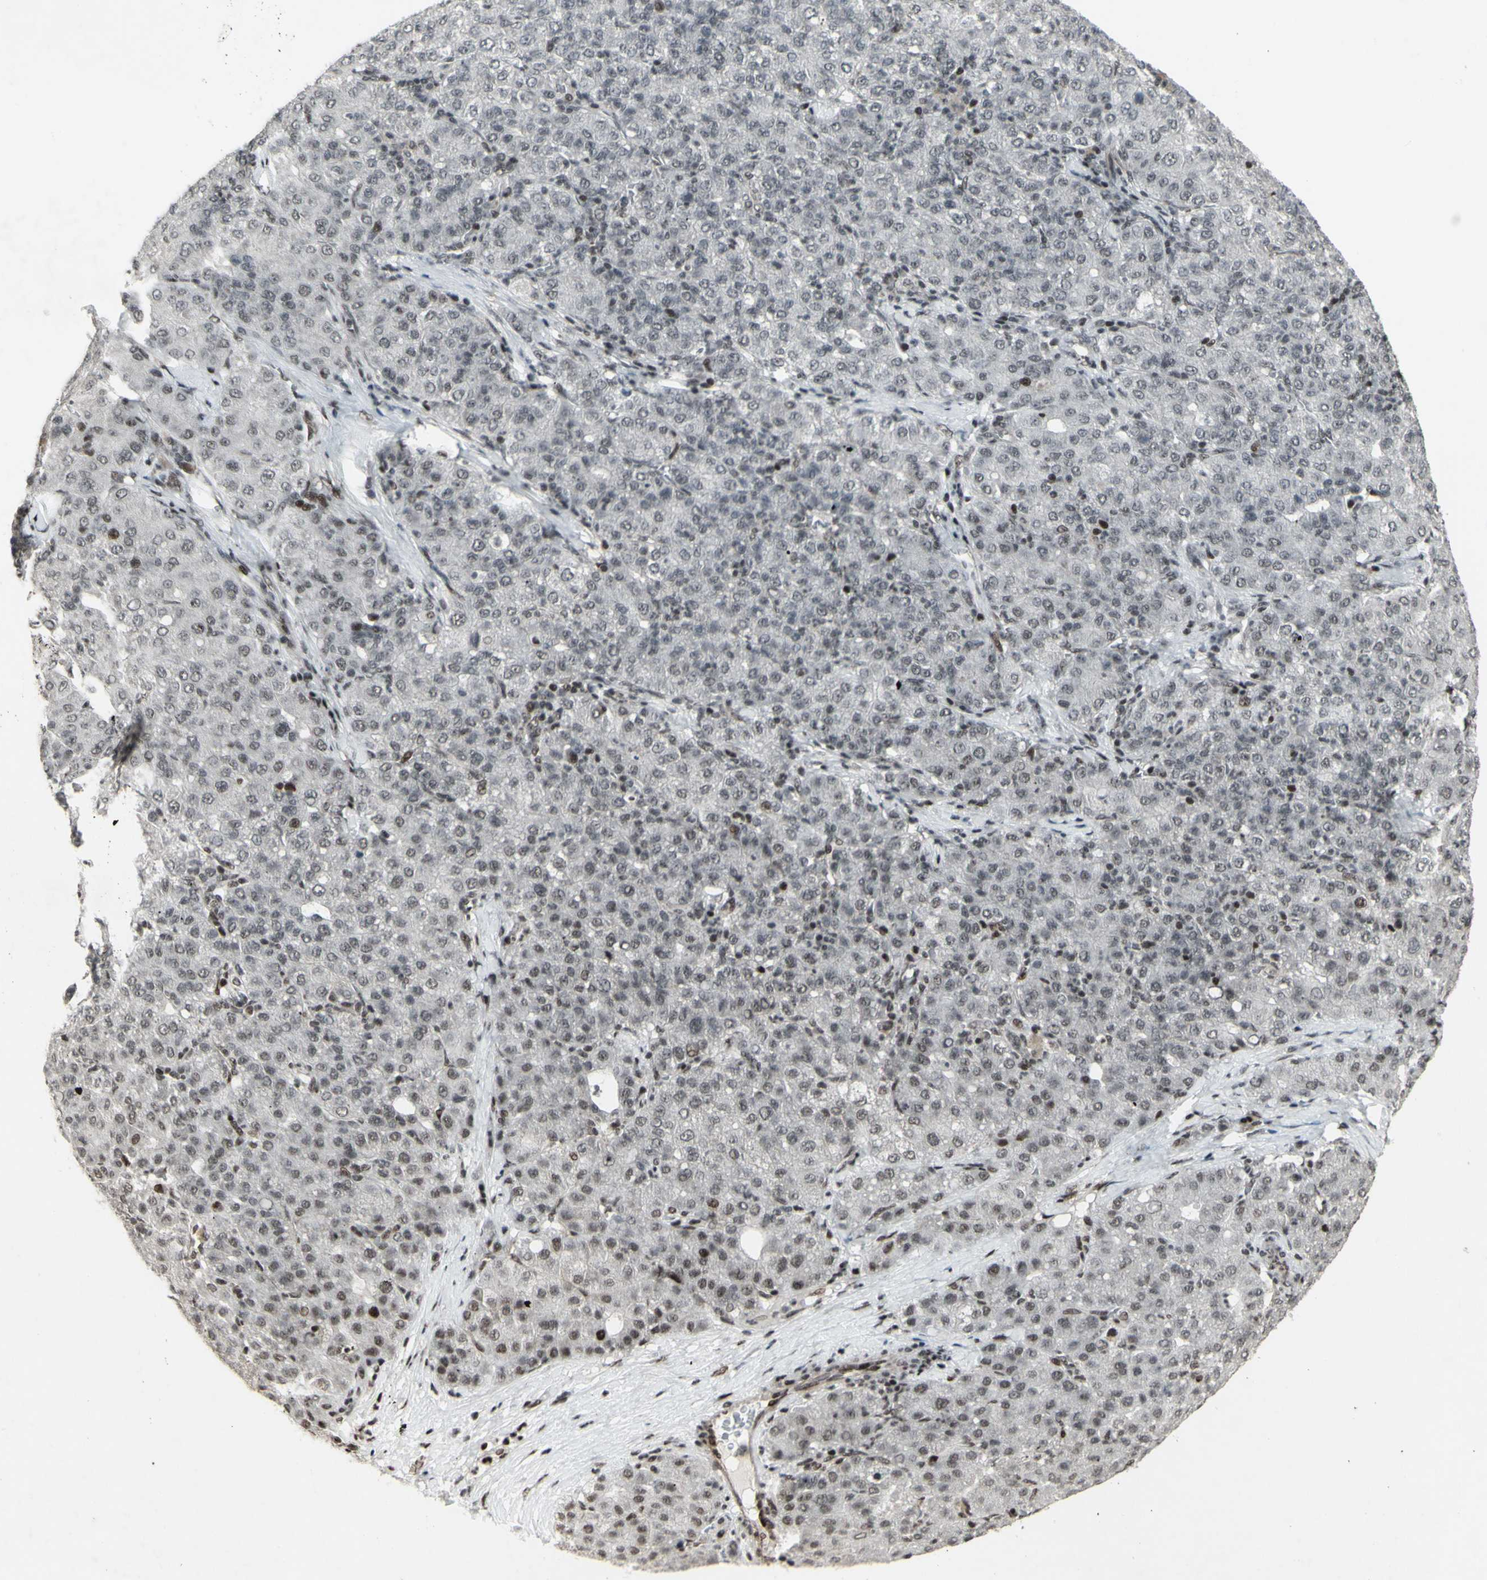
{"staining": {"intensity": "moderate", "quantity": "<25%", "location": "nuclear"}, "tissue": "liver cancer", "cell_type": "Tumor cells", "image_type": "cancer", "snomed": [{"axis": "morphology", "description": "Carcinoma, Hepatocellular, NOS"}, {"axis": "topography", "description": "Liver"}], "caption": "A high-resolution micrograph shows immunohistochemistry staining of liver cancer, which shows moderate nuclear positivity in approximately <25% of tumor cells.", "gene": "SUPT6H", "patient": {"sex": "male", "age": 65}}